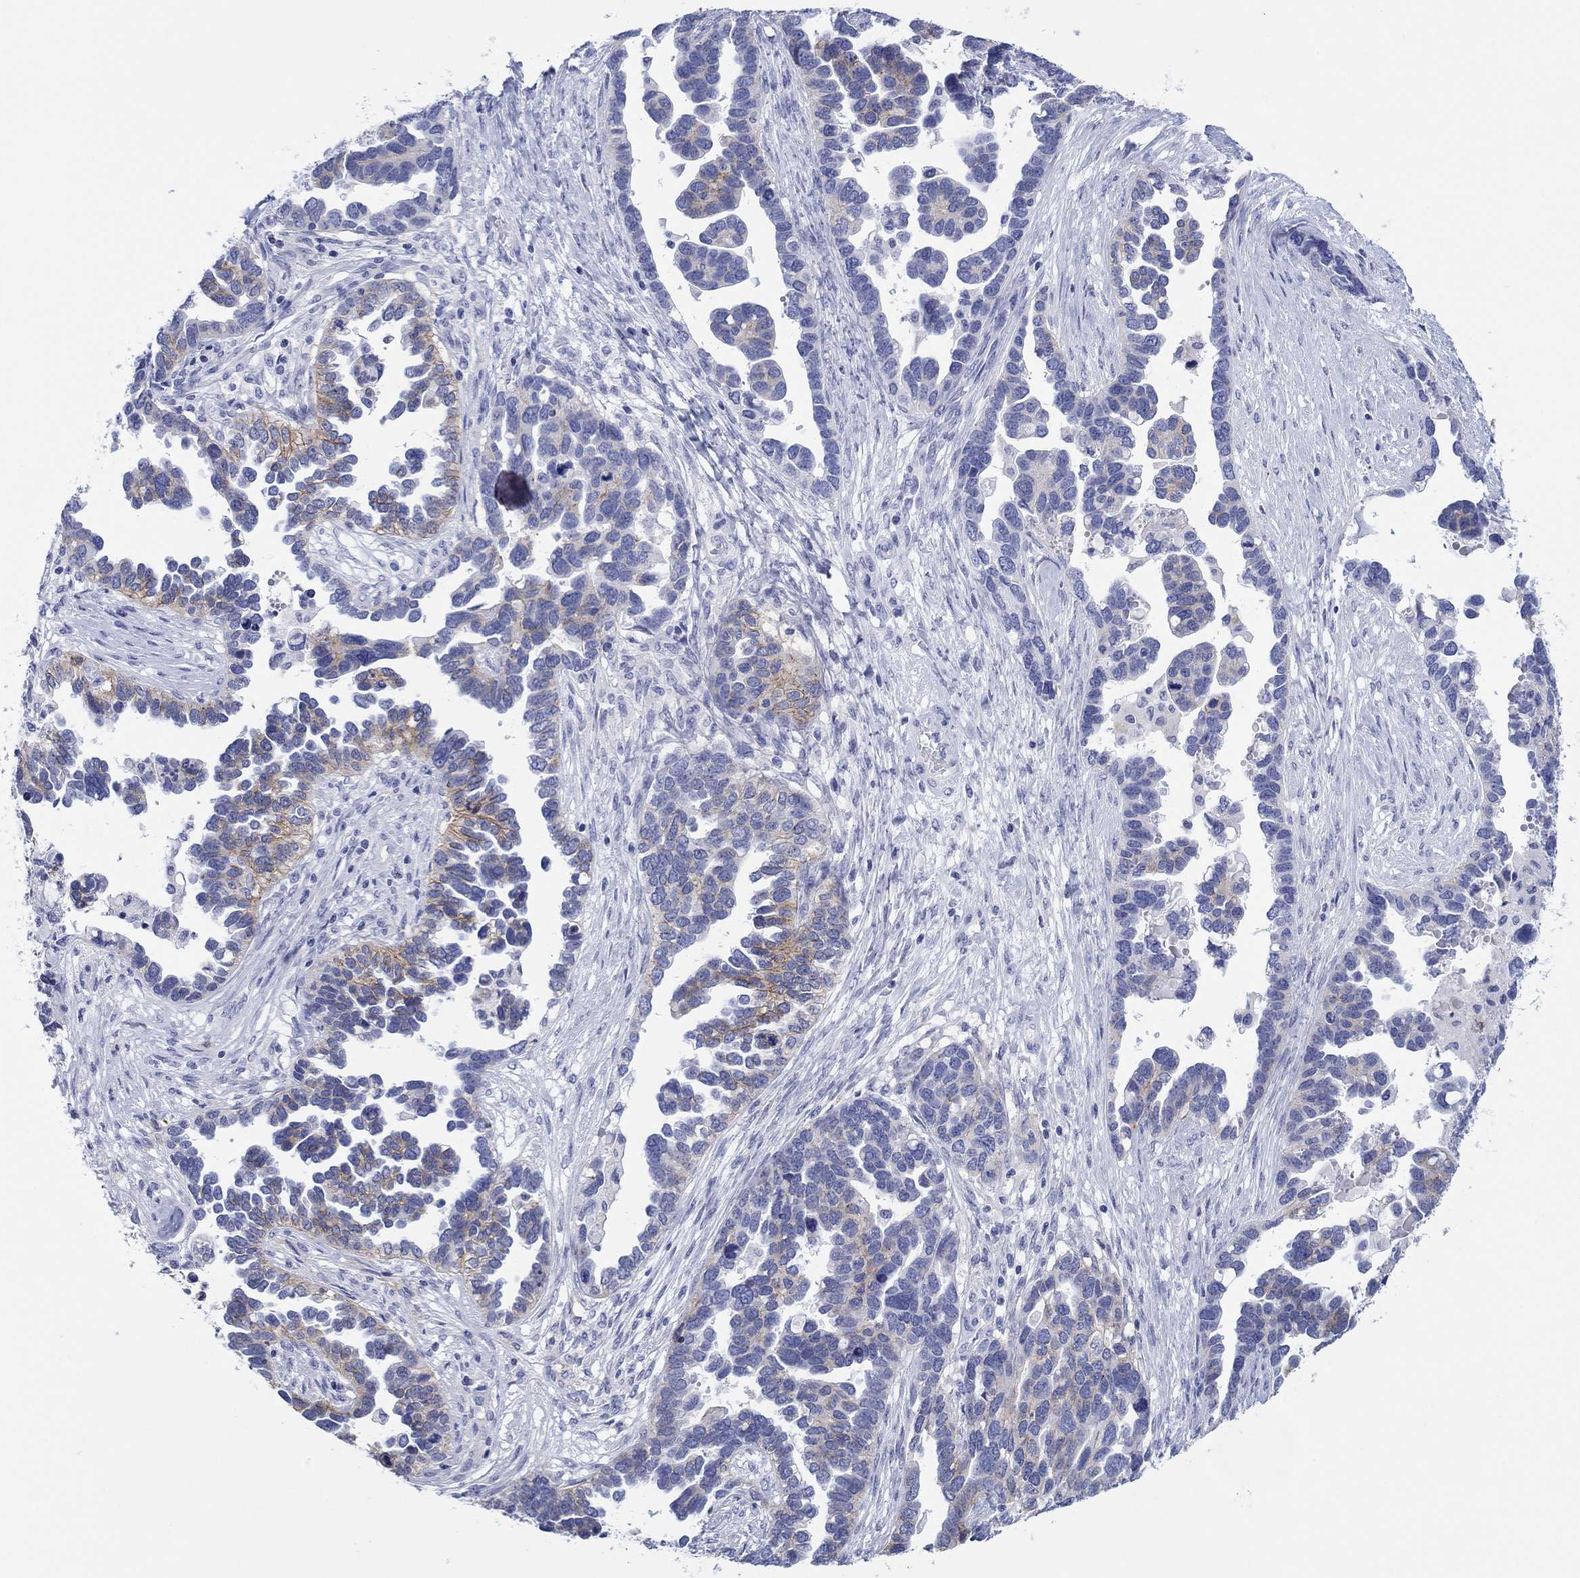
{"staining": {"intensity": "moderate", "quantity": "<25%", "location": "cytoplasmic/membranous"}, "tissue": "ovarian cancer", "cell_type": "Tumor cells", "image_type": "cancer", "snomed": [{"axis": "morphology", "description": "Cystadenocarcinoma, serous, NOS"}, {"axis": "topography", "description": "Ovary"}], "caption": "This micrograph displays immunohistochemistry (IHC) staining of human ovarian cancer (serous cystadenocarcinoma), with low moderate cytoplasmic/membranous expression in about <25% of tumor cells.", "gene": "ATP1B1", "patient": {"sex": "female", "age": 54}}